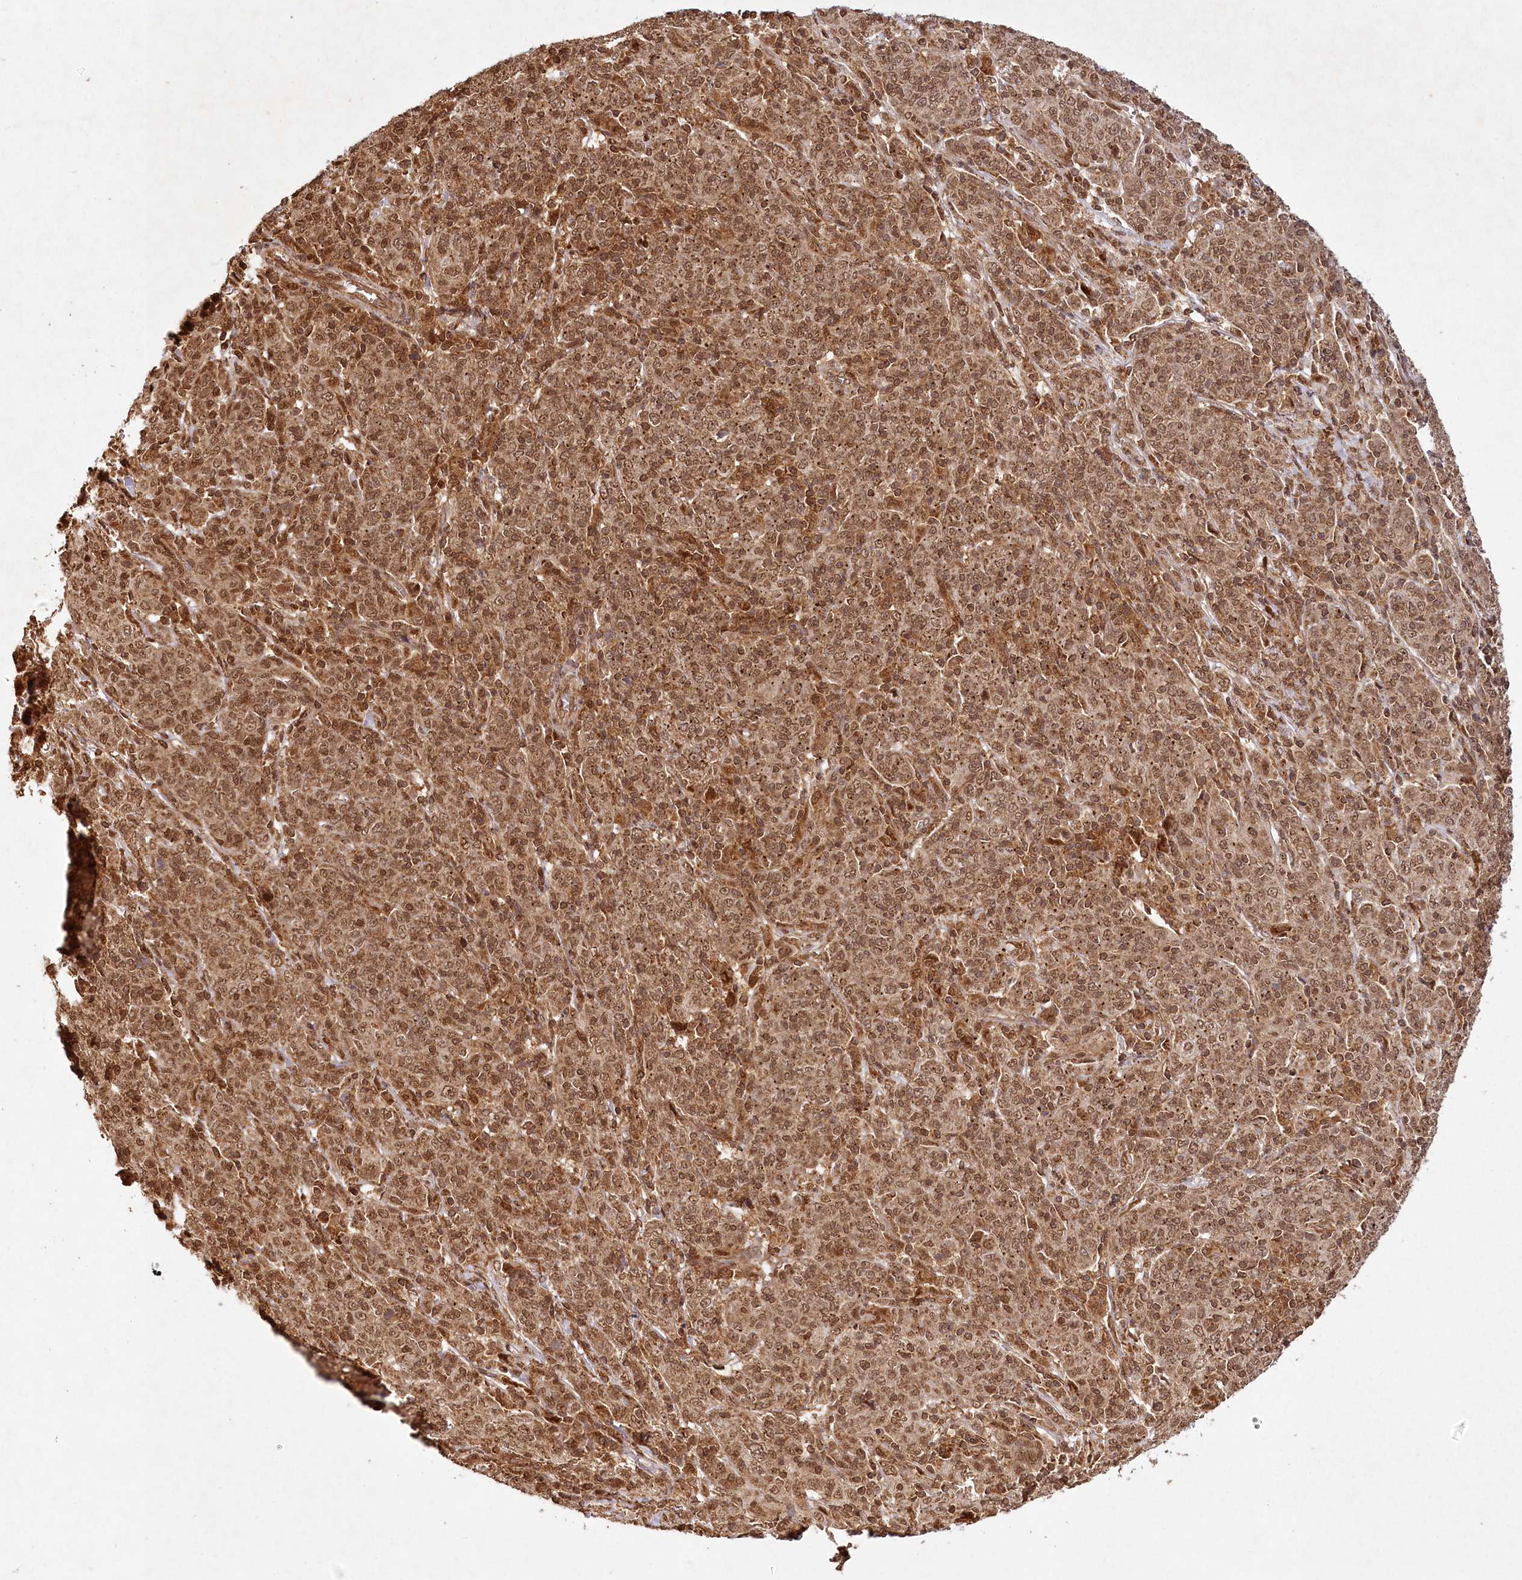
{"staining": {"intensity": "moderate", "quantity": ">75%", "location": "cytoplasmic/membranous,nuclear"}, "tissue": "cervical cancer", "cell_type": "Tumor cells", "image_type": "cancer", "snomed": [{"axis": "morphology", "description": "Squamous cell carcinoma, NOS"}, {"axis": "topography", "description": "Cervix"}], "caption": "IHC histopathology image of human squamous cell carcinoma (cervical) stained for a protein (brown), which demonstrates medium levels of moderate cytoplasmic/membranous and nuclear staining in approximately >75% of tumor cells.", "gene": "MICU1", "patient": {"sex": "female", "age": 67}}